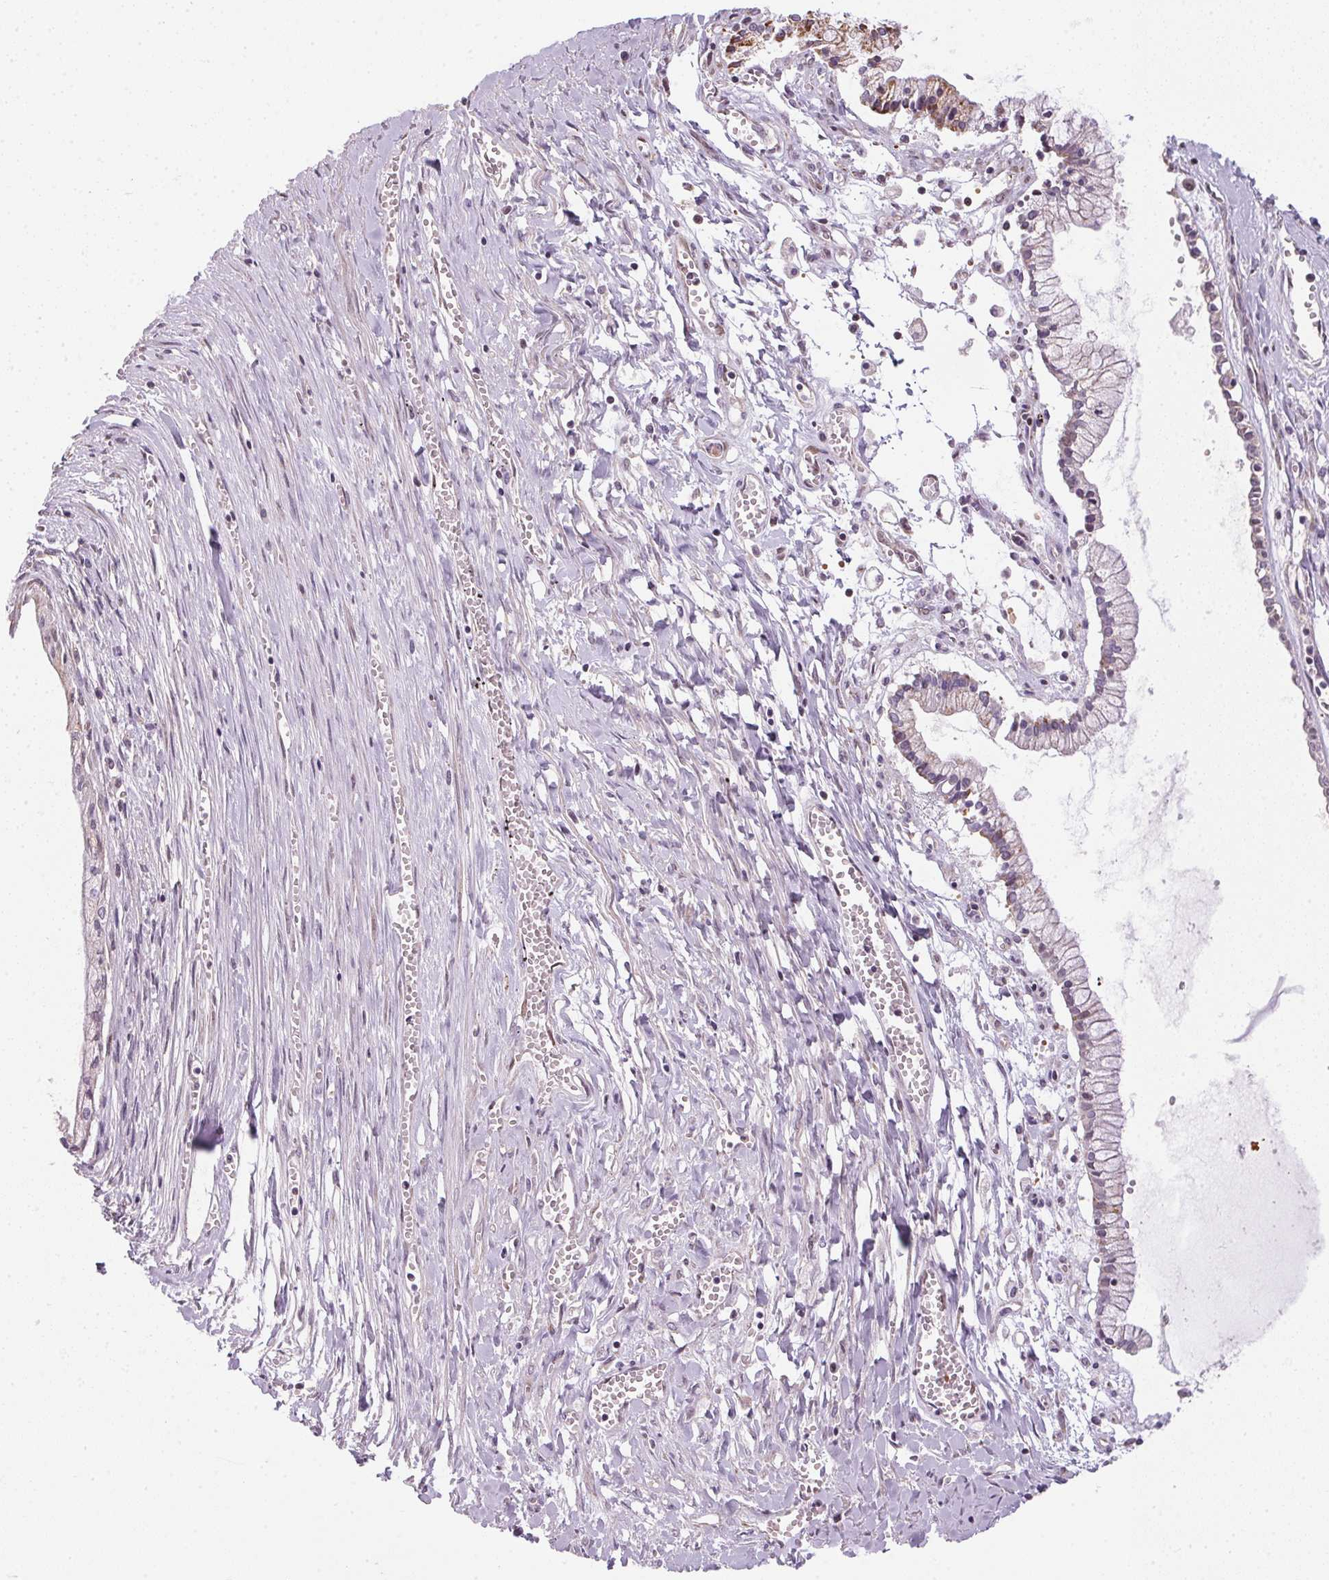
{"staining": {"intensity": "moderate", "quantity": "25%-75%", "location": "cytoplasmic/membranous"}, "tissue": "ovarian cancer", "cell_type": "Tumor cells", "image_type": "cancer", "snomed": [{"axis": "morphology", "description": "Cystadenocarcinoma, mucinous, NOS"}, {"axis": "topography", "description": "Ovary"}], "caption": "A histopathology image of human mucinous cystadenocarcinoma (ovarian) stained for a protein demonstrates moderate cytoplasmic/membranous brown staining in tumor cells.", "gene": "SC5D", "patient": {"sex": "female", "age": 67}}